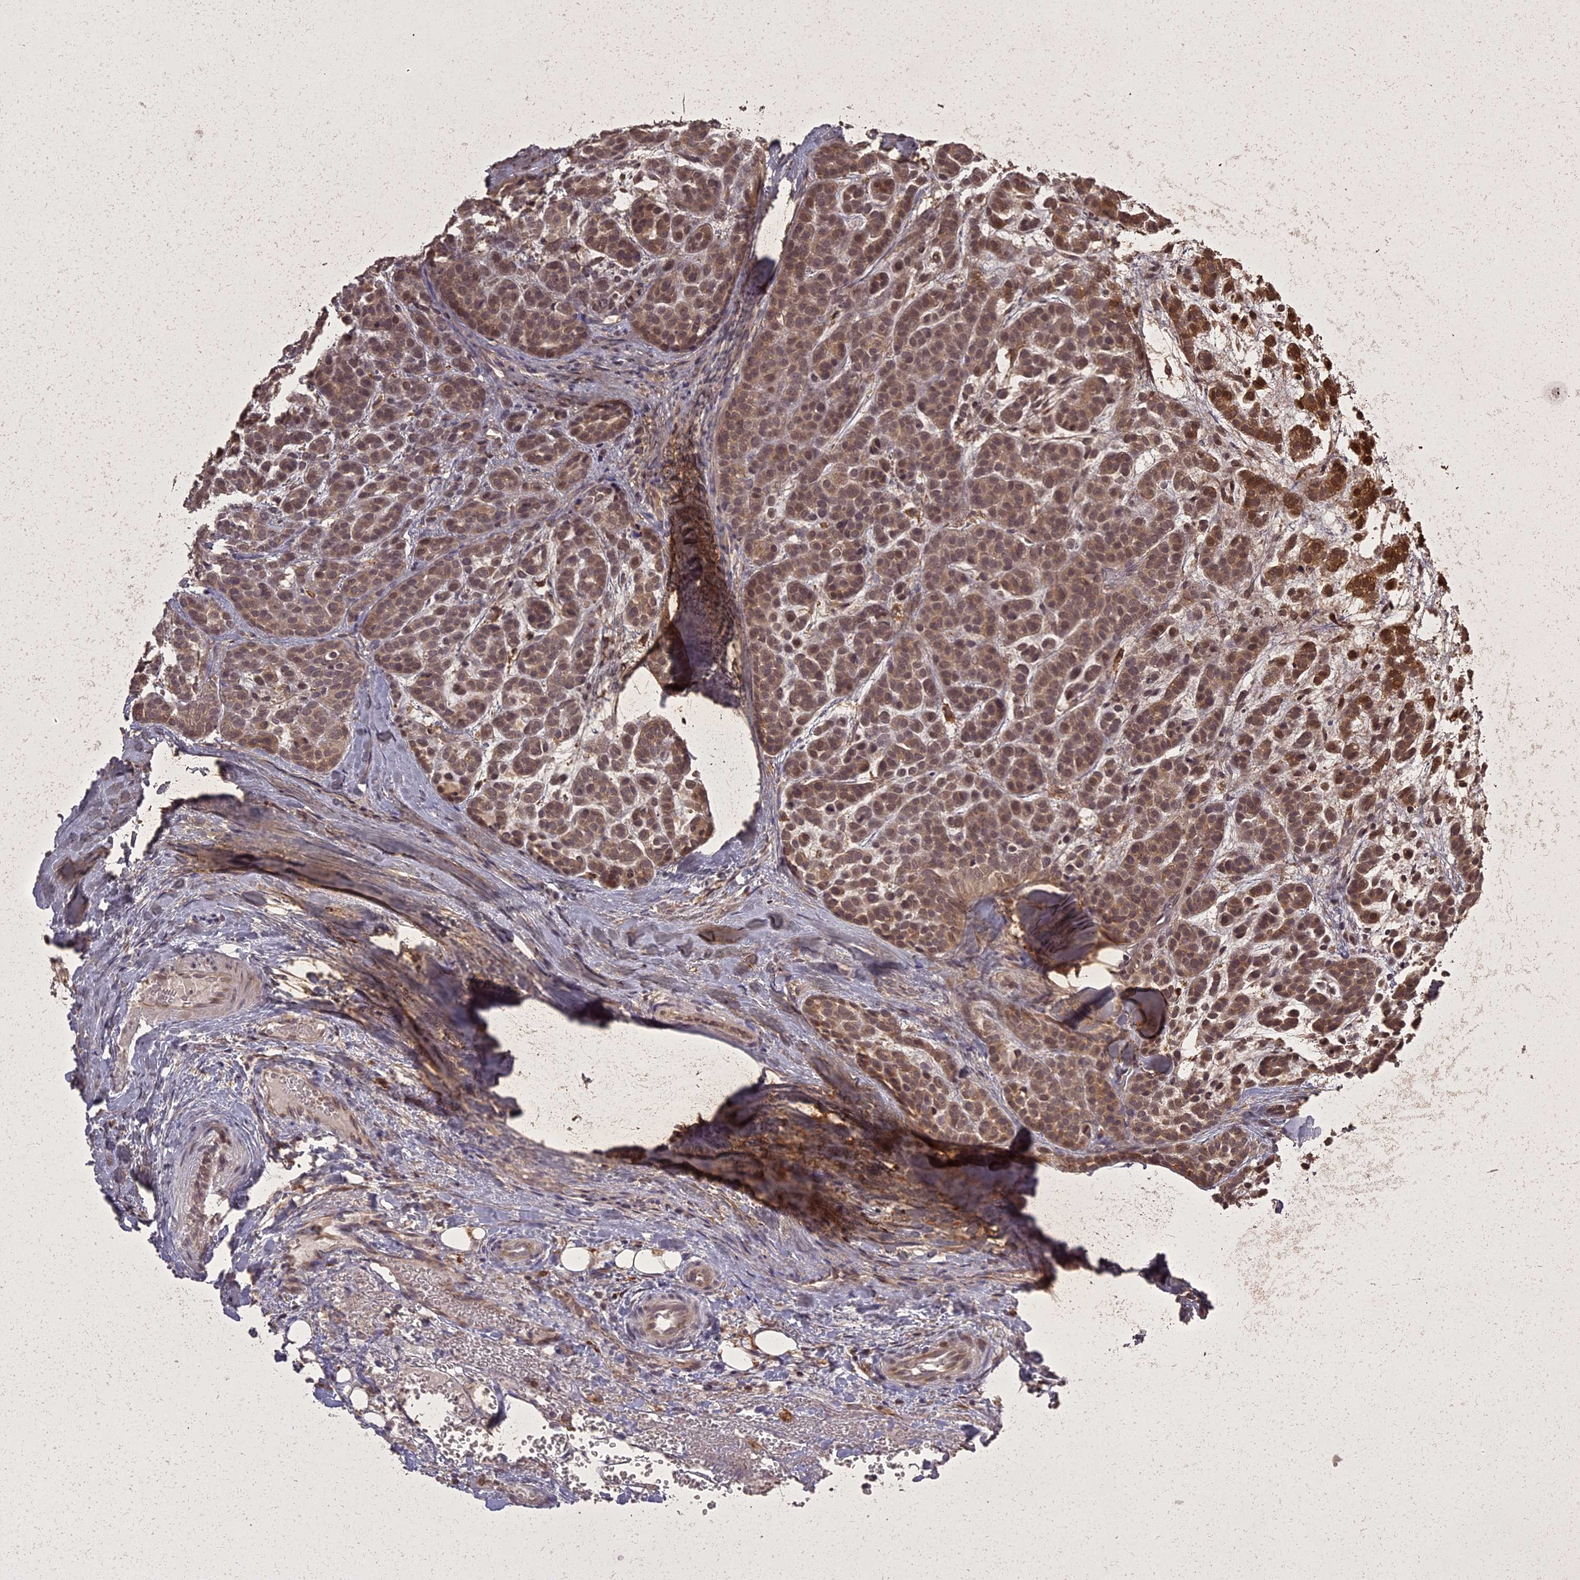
{"staining": {"intensity": "moderate", "quantity": ">75%", "location": "cytoplasmic/membranous,nuclear"}, "tissue": "head and neck cancer", "cell_type": "Tumor cells", "image_type": "cancer", "snomed": [{"axis": "morphology", "description": "Adenocarcinoma, NOS"}, {"axis": "morphology", "description": "Adenoma, NOS"}, {"axis": "topography", "description": "Head-Neck"}], "caption": "Human adenocarcinoma (head and neck) stained for a protein (brown) demonstrates moderate cytoplasmic/membranous and nuclear positive positivity in about >75% of tumor cells.", "gene": "ING5", "patient": {"sex": "female", "age": 55}}